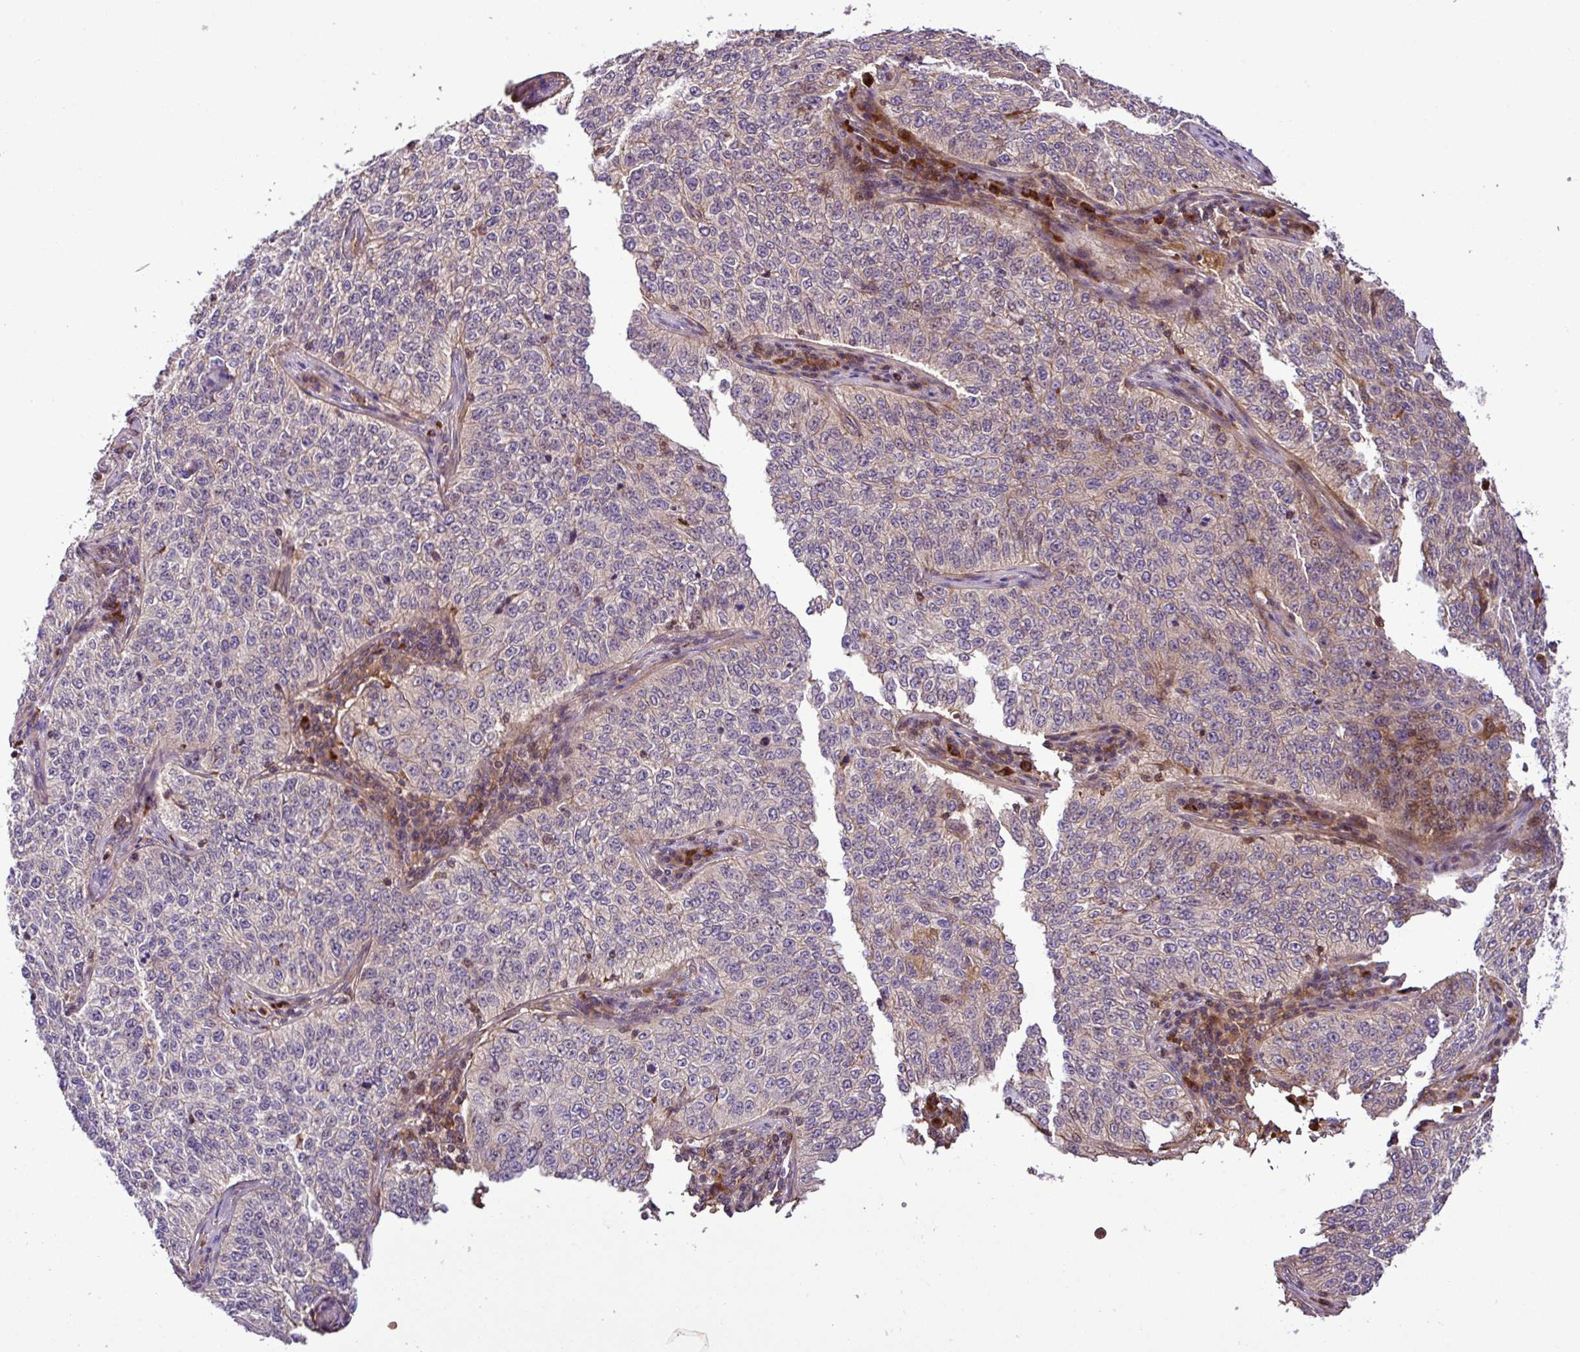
{"staining": {"intensity": "weak", "quantity": "<25%", "location": "cytoplasmic/membranous"}, "tissue": "cervical cancer", "cell_type": "Tumor cells", "image_type": "cancer", "snomed": [{"axis": "morphology", "description": "Squamous cell carcinoma, NOS"}, {"axis": "topography", "description": "Cervix"}], "caption": "A micrograph of cervical cancer stained for a protein reveals no brown staining in tumor cells.", "gene": "ZNF266", "patient": {"sex": "female", "age": 35}}